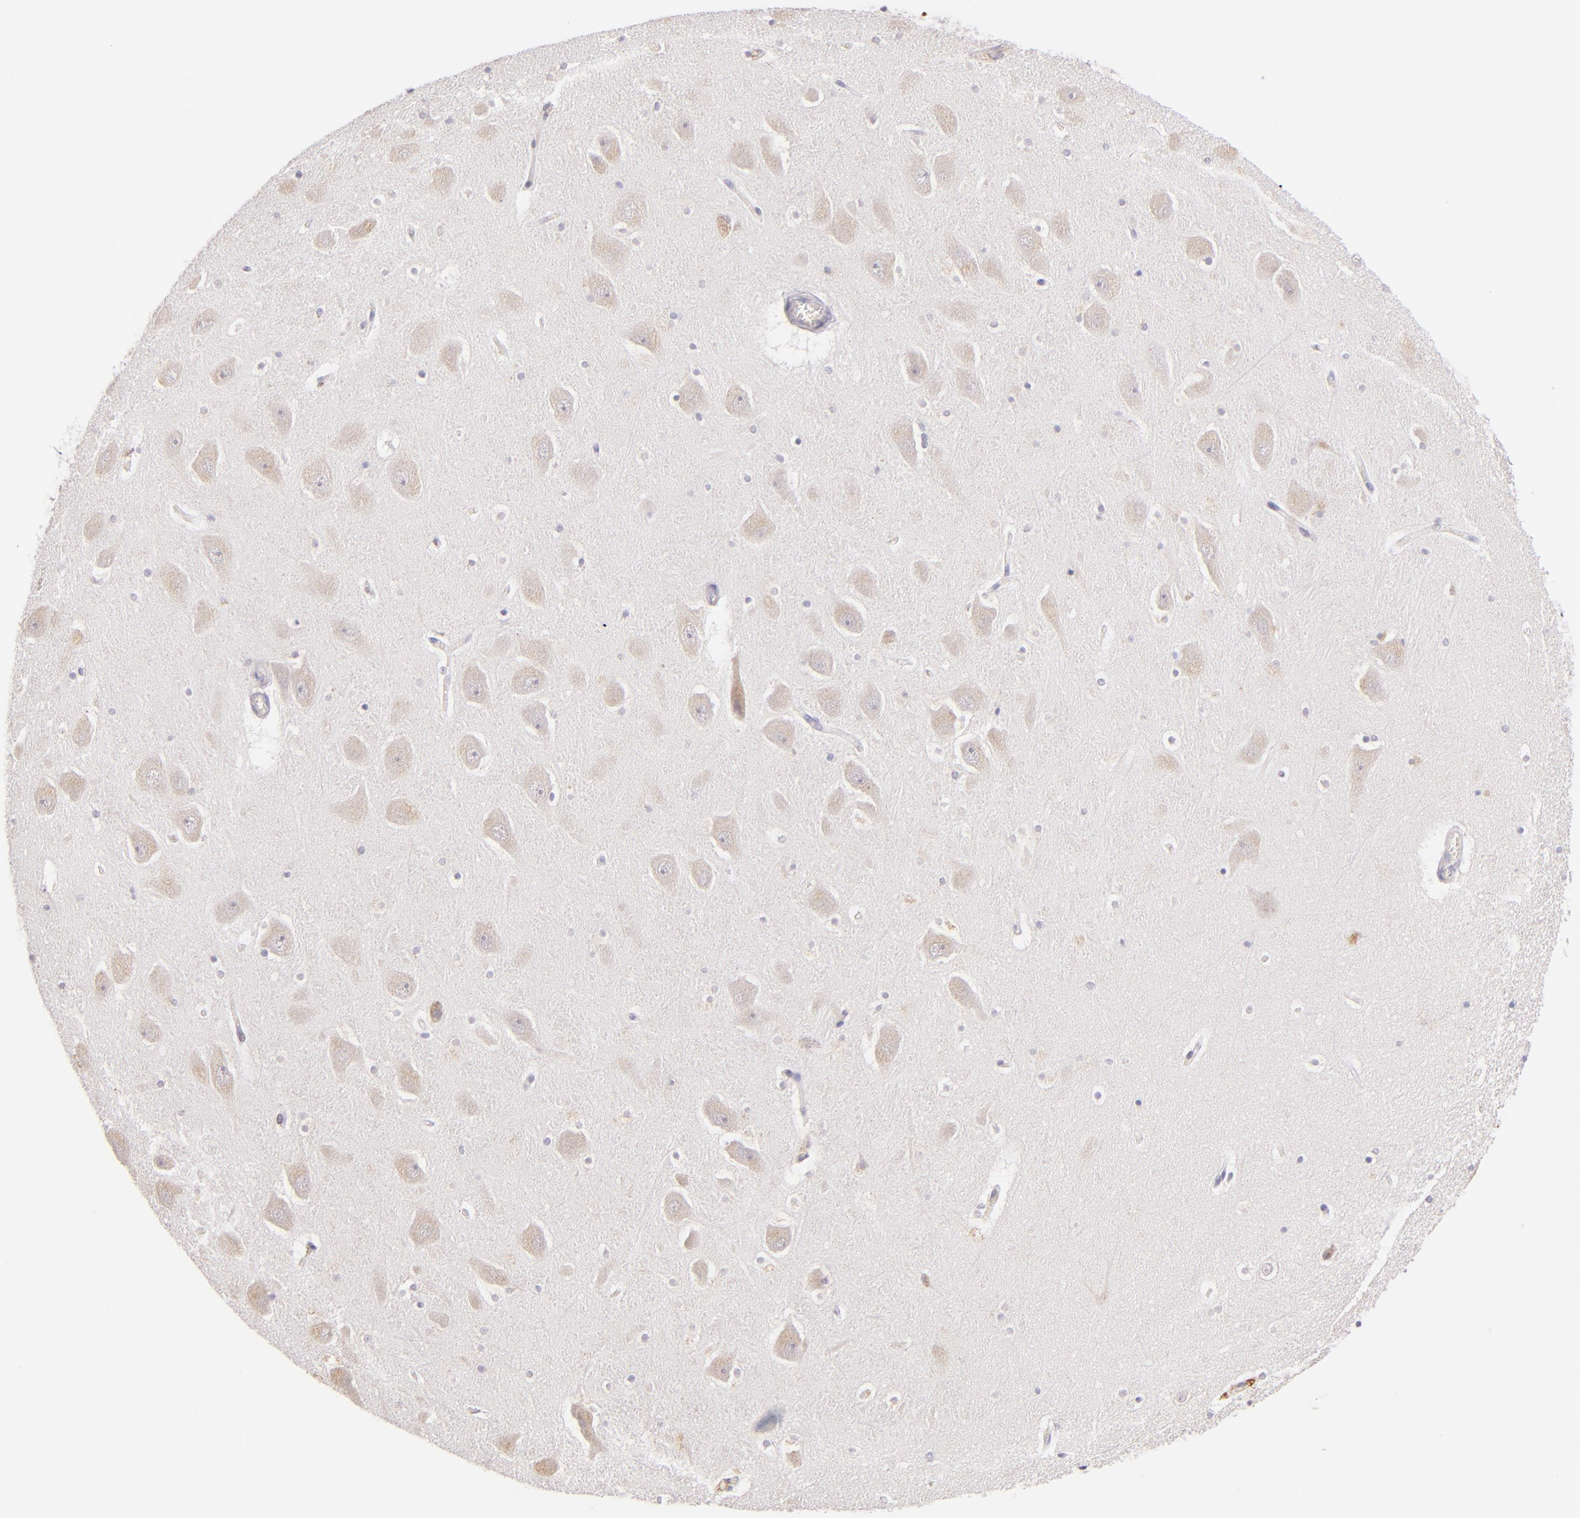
{"staining": {"intensity": "weak", "quantity": "<25%", "location": "cytoplasmic/membranous"}, "tissue": "hippocampus", "cell_type": "Glial cells", "image_type": "normal", "snomed": [{"axis": "morphology", "description": "Normal tissue, NOS"}, {"axis": "topography", "description": "Hippocampus"}], "caption": "This is a photomicrograph of IHC staining of unremarkable hippocampus, which shows no expression in glial cells.", "gene": "ZAP70", "patient": {"sex": "male", "age": 45}}